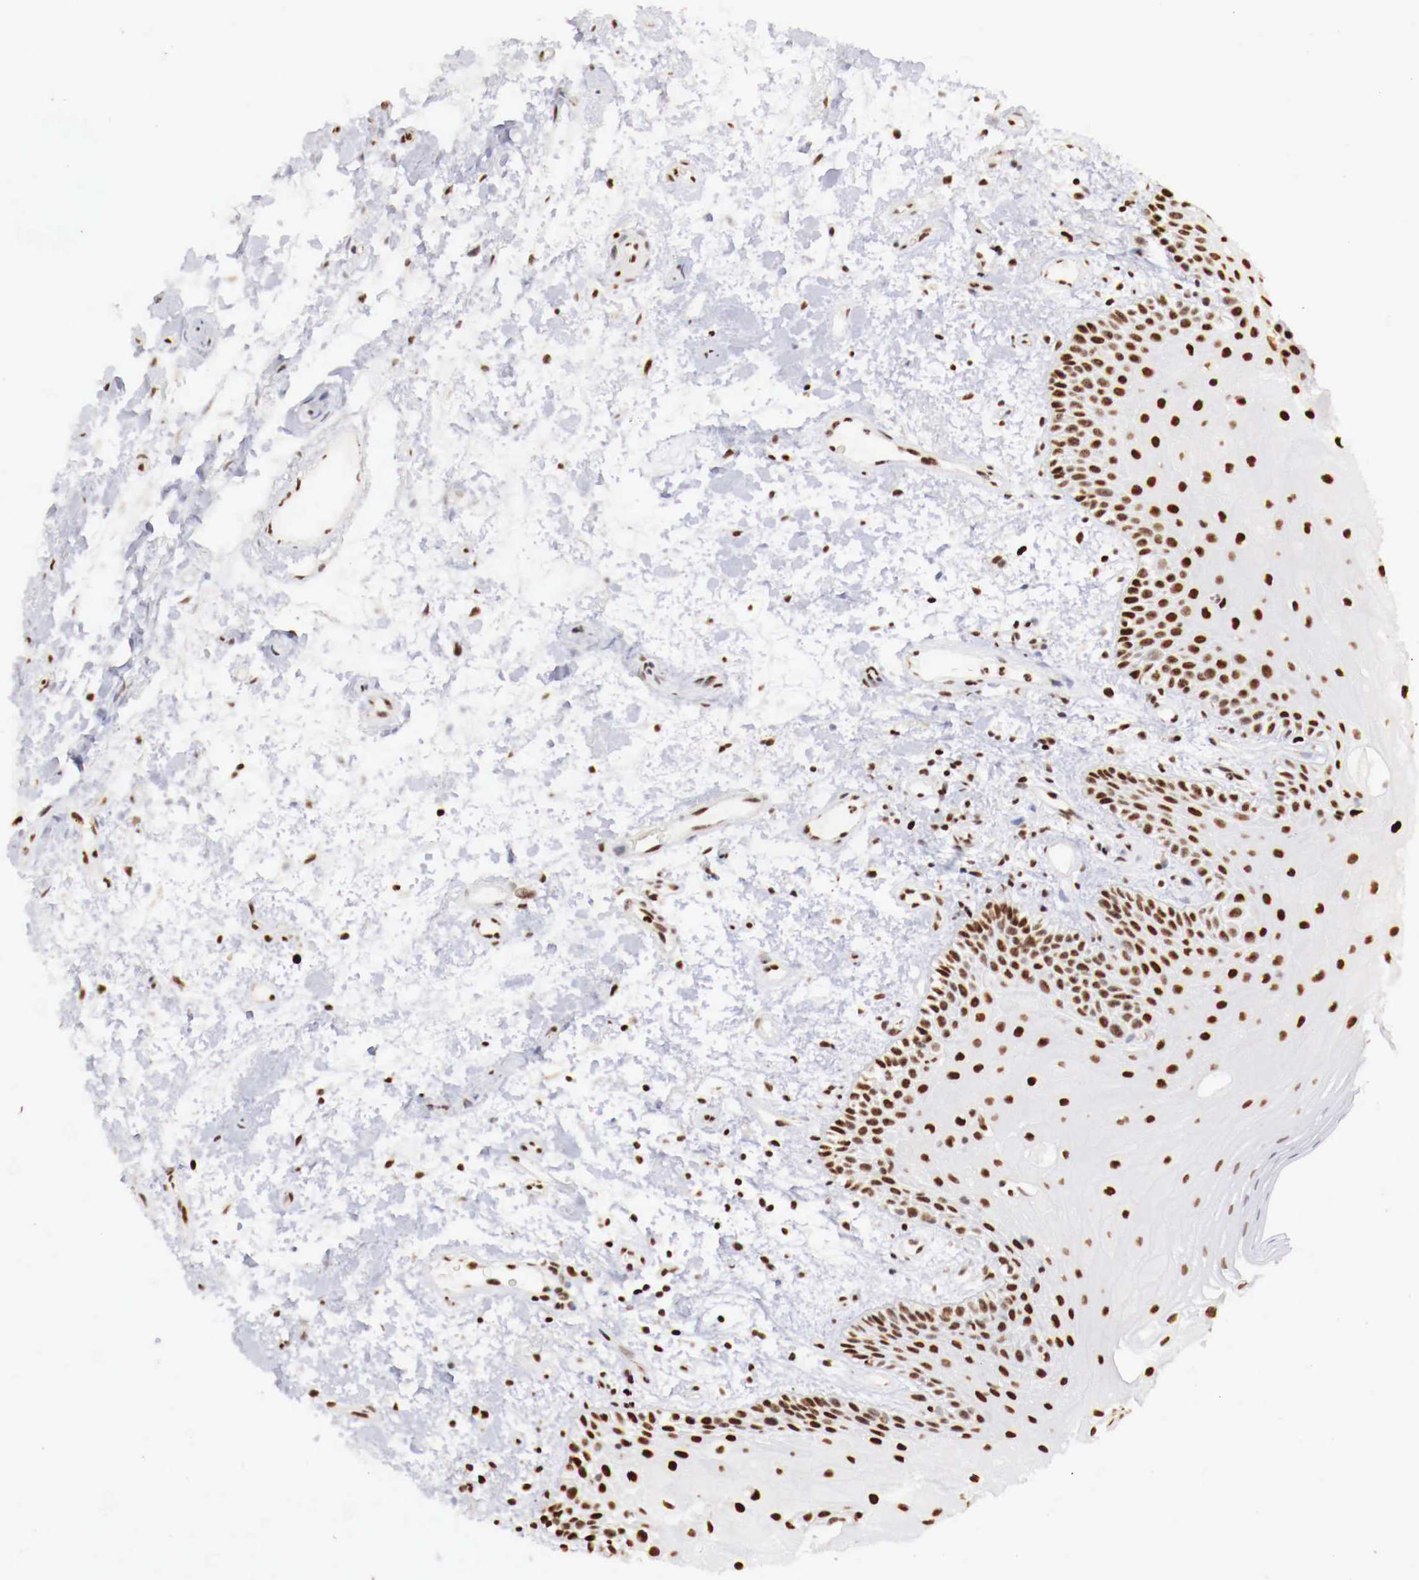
{"staining": {"intensity": "moderate", "quantity": ">75%", "location": "nuclear"}, "tissue": "oral mucosa", "cell_type": "Squamous epithelial cells", "image_type": "normal", "snomed": [{"axis": "morphology", "description": "Normal tissue, NOS"}, {"axis": "topography", "description": "Oral tissue"}], "caption": "This photomicrograph displays immunohistochemistry (IHC) staining of benign oral mucosa, with medium moderate nuclear expression in about >75% of squamous epithelial cells.", "gene": "MAX", "patient": {"sex": "female", "age": 79}}